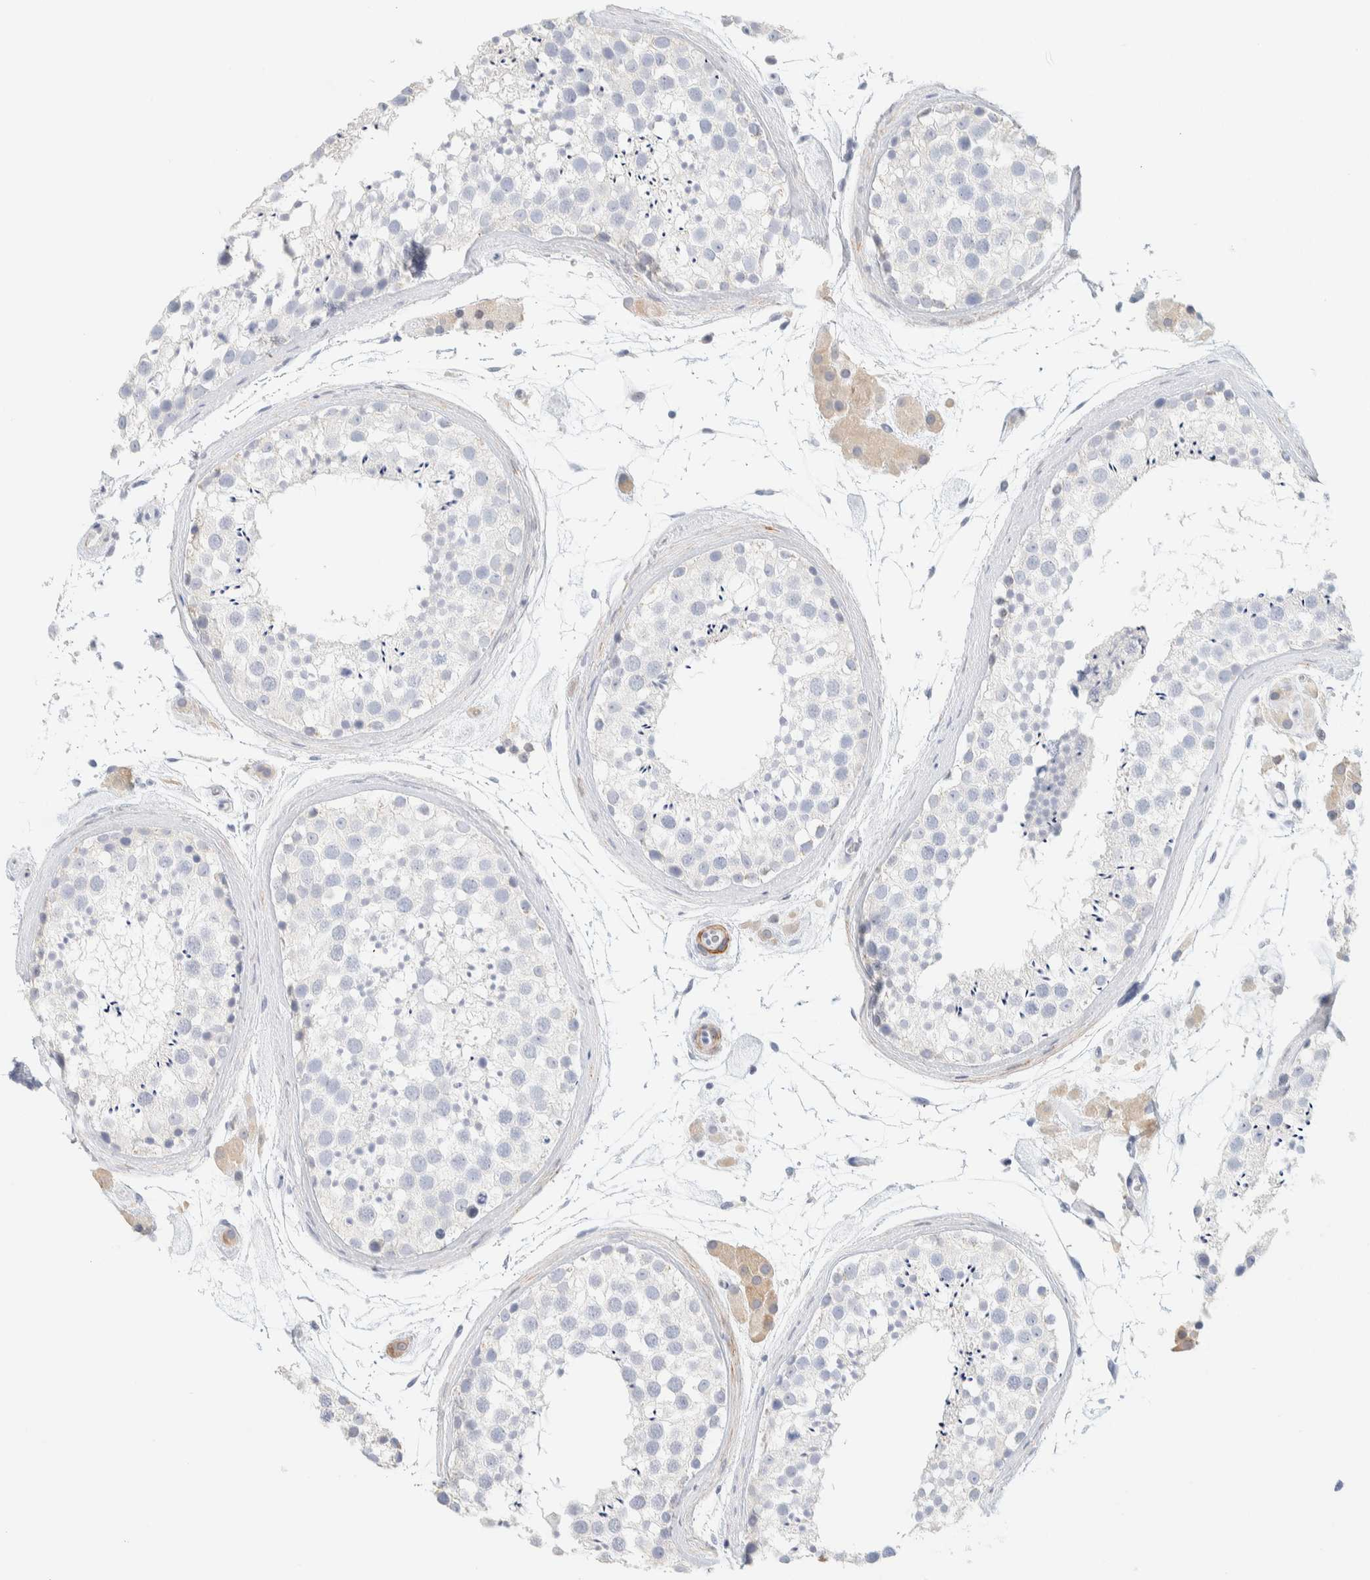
{"staining": {"intensity": "negative", "quantity": "none", "location": "none"}, "tissue": "testis", "cell_type": "Cells in seminiferous ducts", "image_type": "normal", "snomed": [{"axis": "morphology", "description": "Normal tissue, NOS"}, {"axis": "topography", "description": "Testis"}], "caption": "Immunohistochemistry of unremarkable testis demonstrates no positivity in cells in seminiferous ducts. (DAB immunohistochemistry (IHC) visualized using brightfield microscopy, high magnification).", "gene": "AFMID", "patient": {"sex": "male", "age": 46}}